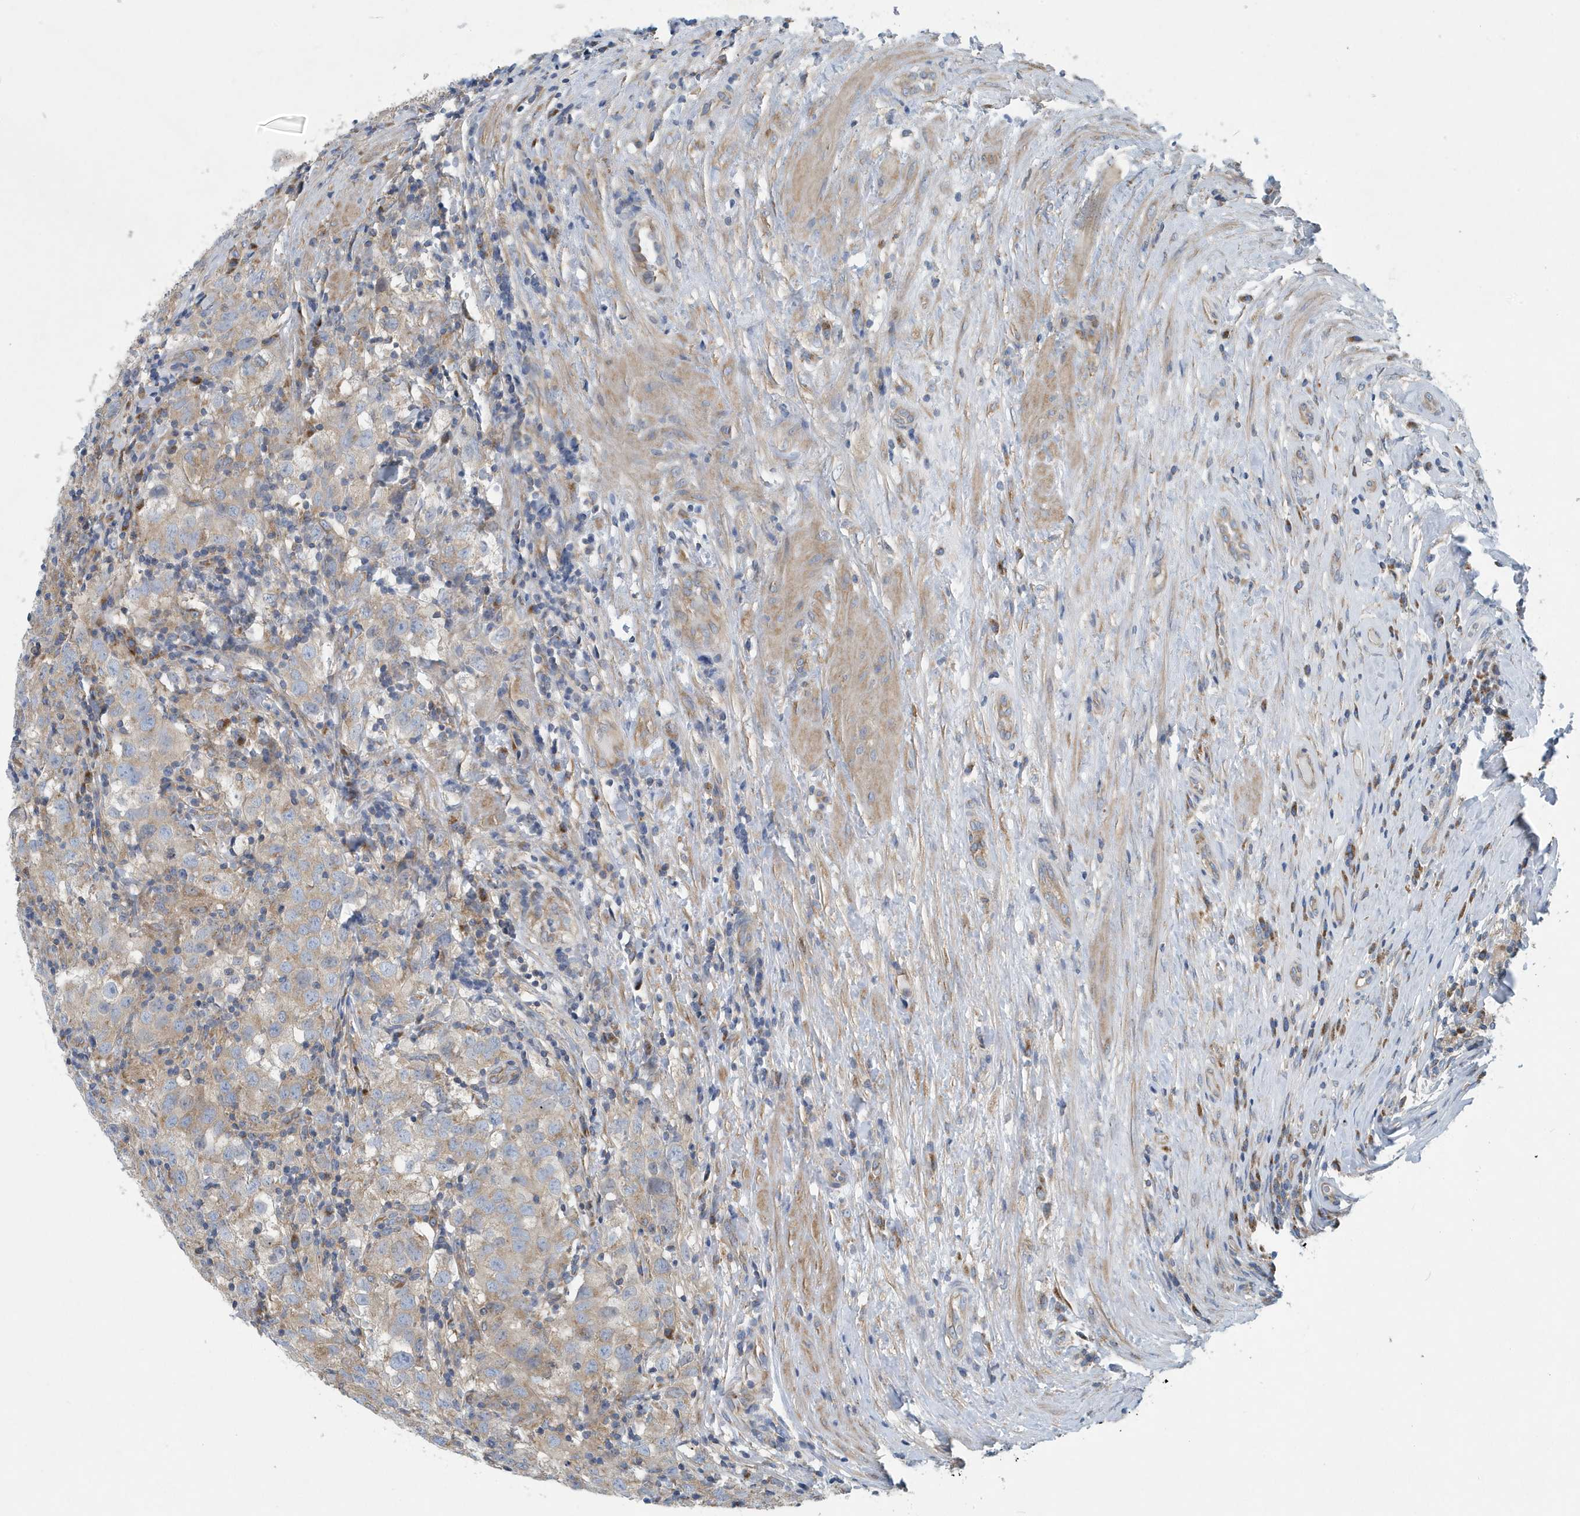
{"staining": {"intensity": "weak", "quantity": "25%-75%", "location": "cytoplasmic/membranous"}, "tissue": "testis cancer", "cell_type": "Tumor cells", "image_type": "cancer", "snomed": [{"axis": "morphology", "description": "Seminoma, NOS"}, {"axis": "morphology", "description": "Carcinoma, Embryonal, NOS"}, {"axis": "topography", "description": "Testis"}], "caption": "A micrograph of embryonal carcinoma (testis) stained for a protein exhibits weak cytoplasmic/membranous brown staining in tumor cells. The protein is stained brown, and the nuclei are stained in blue (DAB IHC with brightfield microscopy, high magnification).", "gene": "PPM1M", "patient": {"sex": "male", "age": 43}}